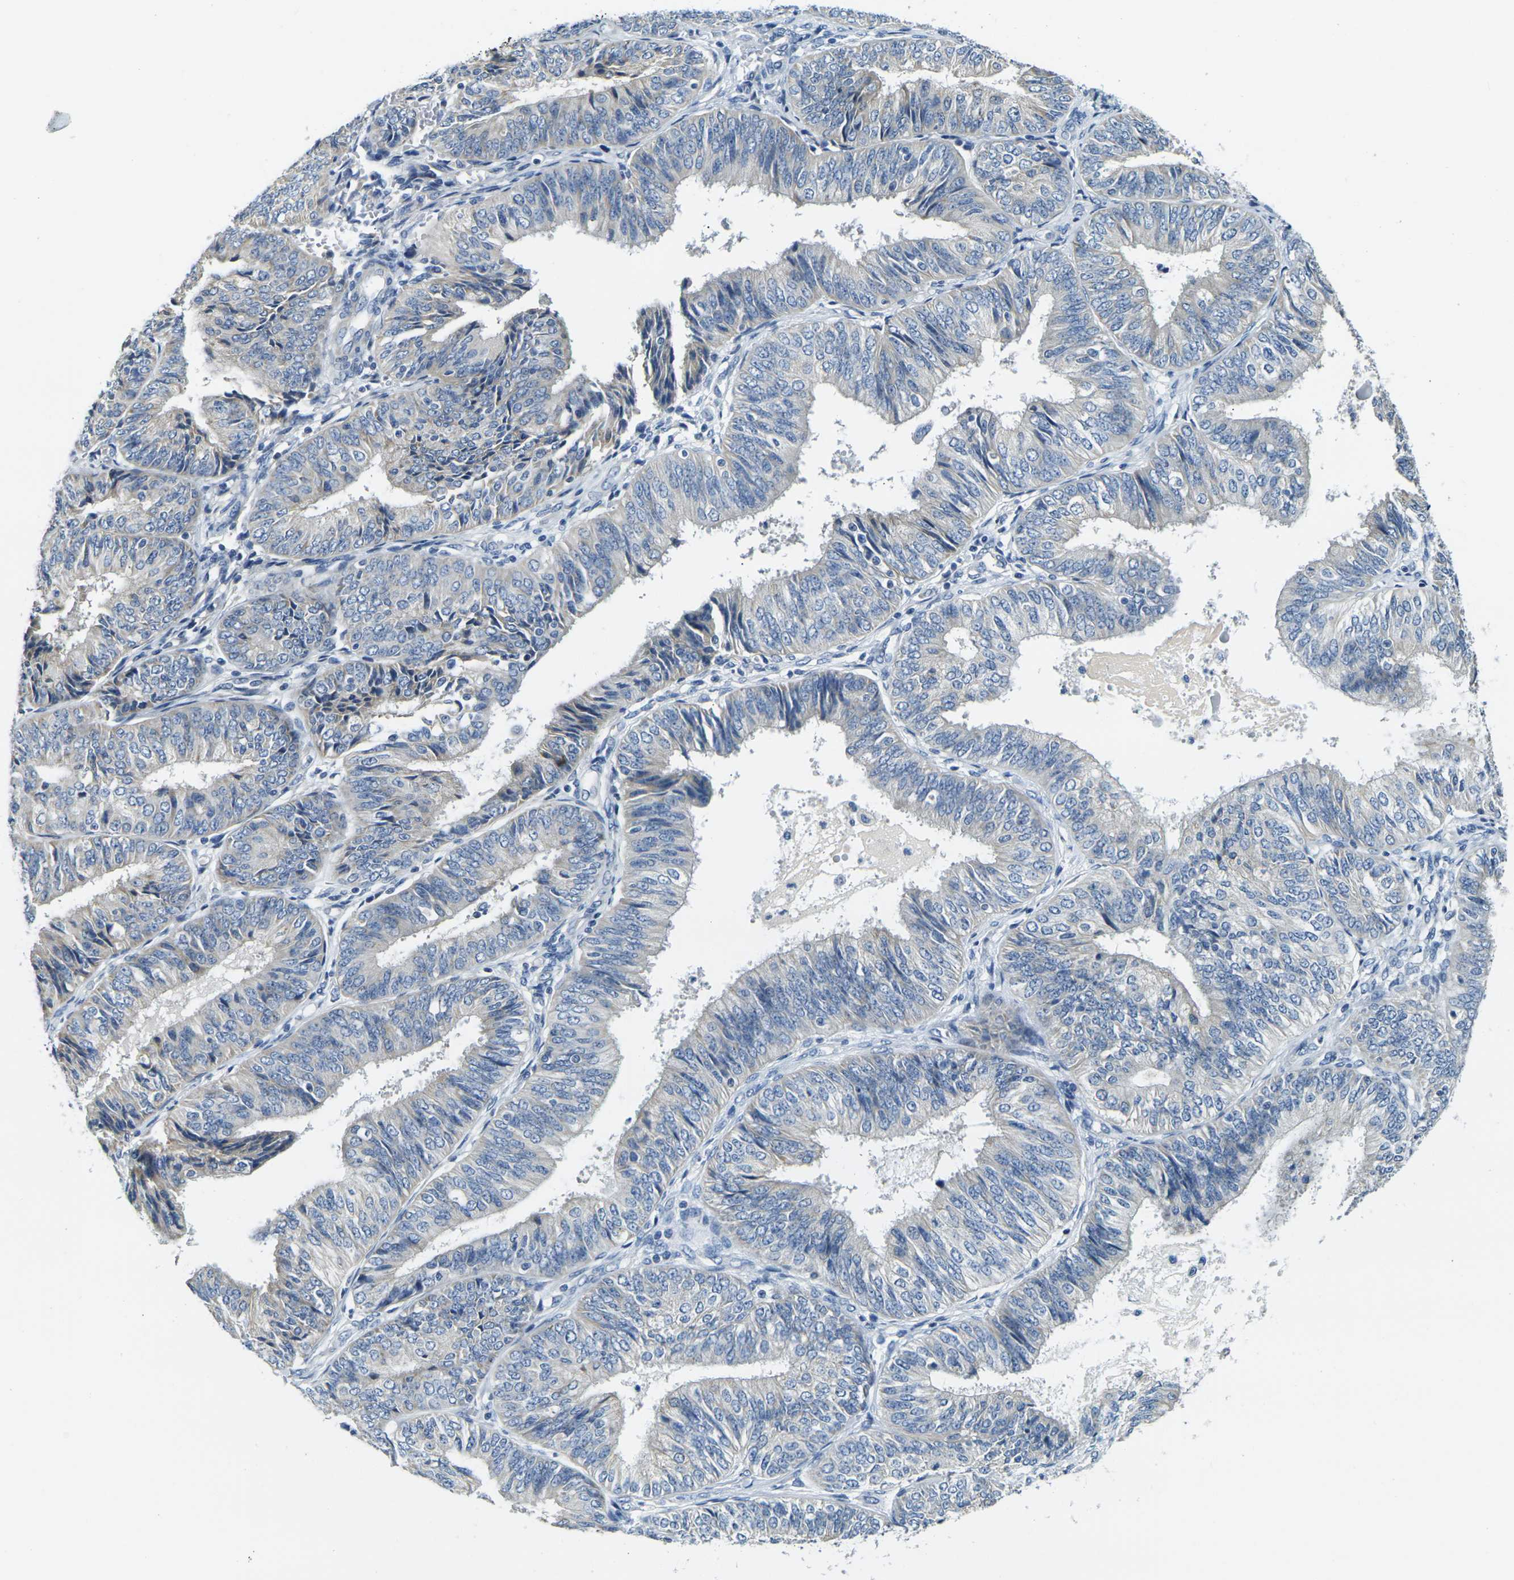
{"staining": {"intensity": "negative", "quantity": "none", "location": "none"}, "tissue": "endometrial cancer", "cell_type": "Tumor cells", "image_type": "cancer", "snomed": [{"axis": "morphology", "description": "Adenocarcinoma, NOS"}, {"axis": "topography", "description": "Endometrium"}], "caption": "Endometrial cancer stained for a protein using IHC demonstrates no staining tumor cells.", "gene": "SHISAL2B", "patient": {"sex": "female", "age": 58}}